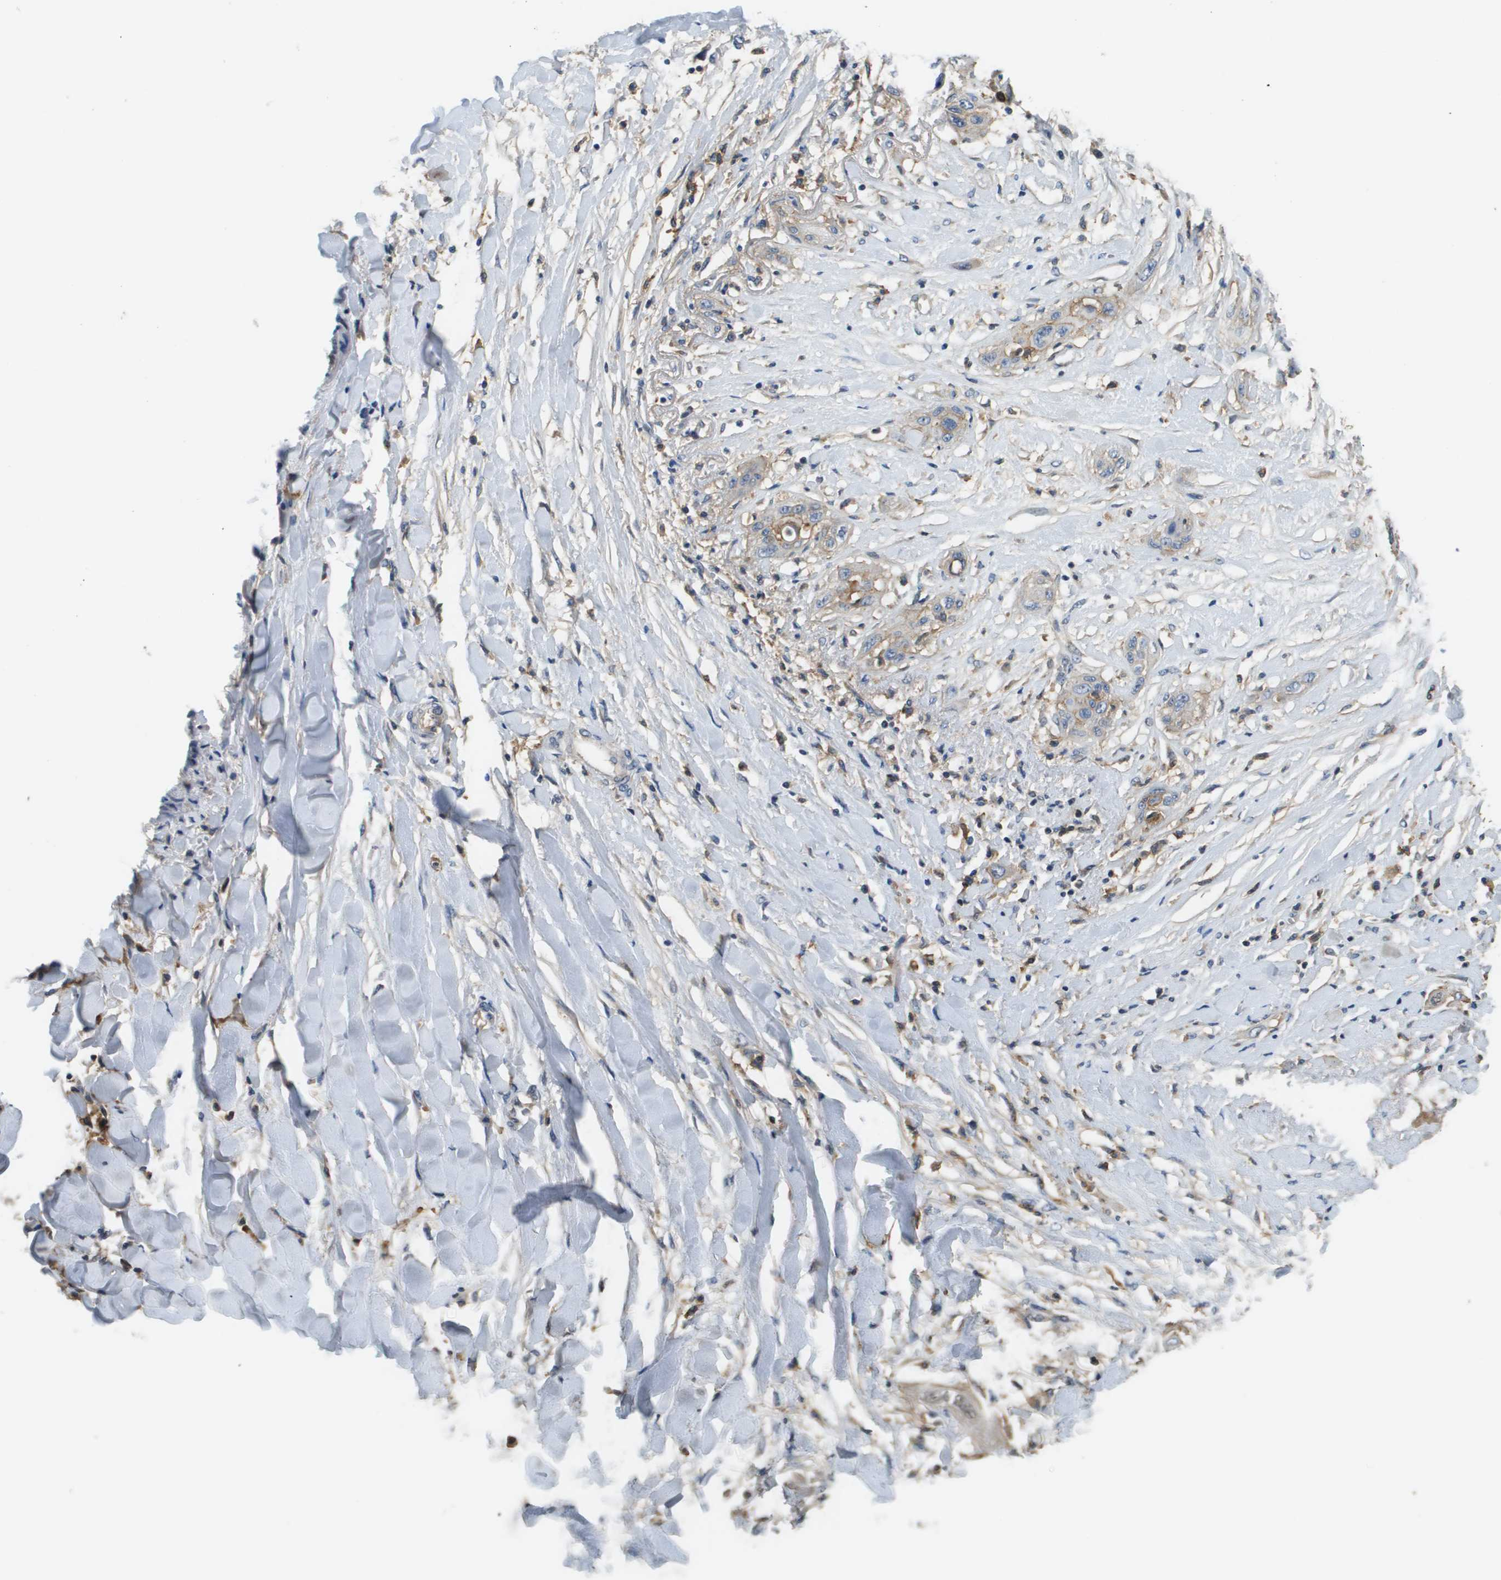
{"staining": {"intensity": "negative", "quantity": "none", "location": "none"}, "tissue": "lung cancer", "cell_type": "Tumor cells", "image_type": "cancer", "snomed": [{"axis": "morphology", "description": "Squamous cell carcinoma, NOS"}, {"axis": "topography", "description": "Lung"}], "caption": "Immunohistochemistry (IHC) photomicrograph of neoplastic tissue: human squamous cell carcinoma (lung) stained with DAB (3,3'-diaminobenzidine) reveals no significant protein expression in tumor cells.", "gene": "SLC16A3", "patient": {"sex": "female", "age": 47}}